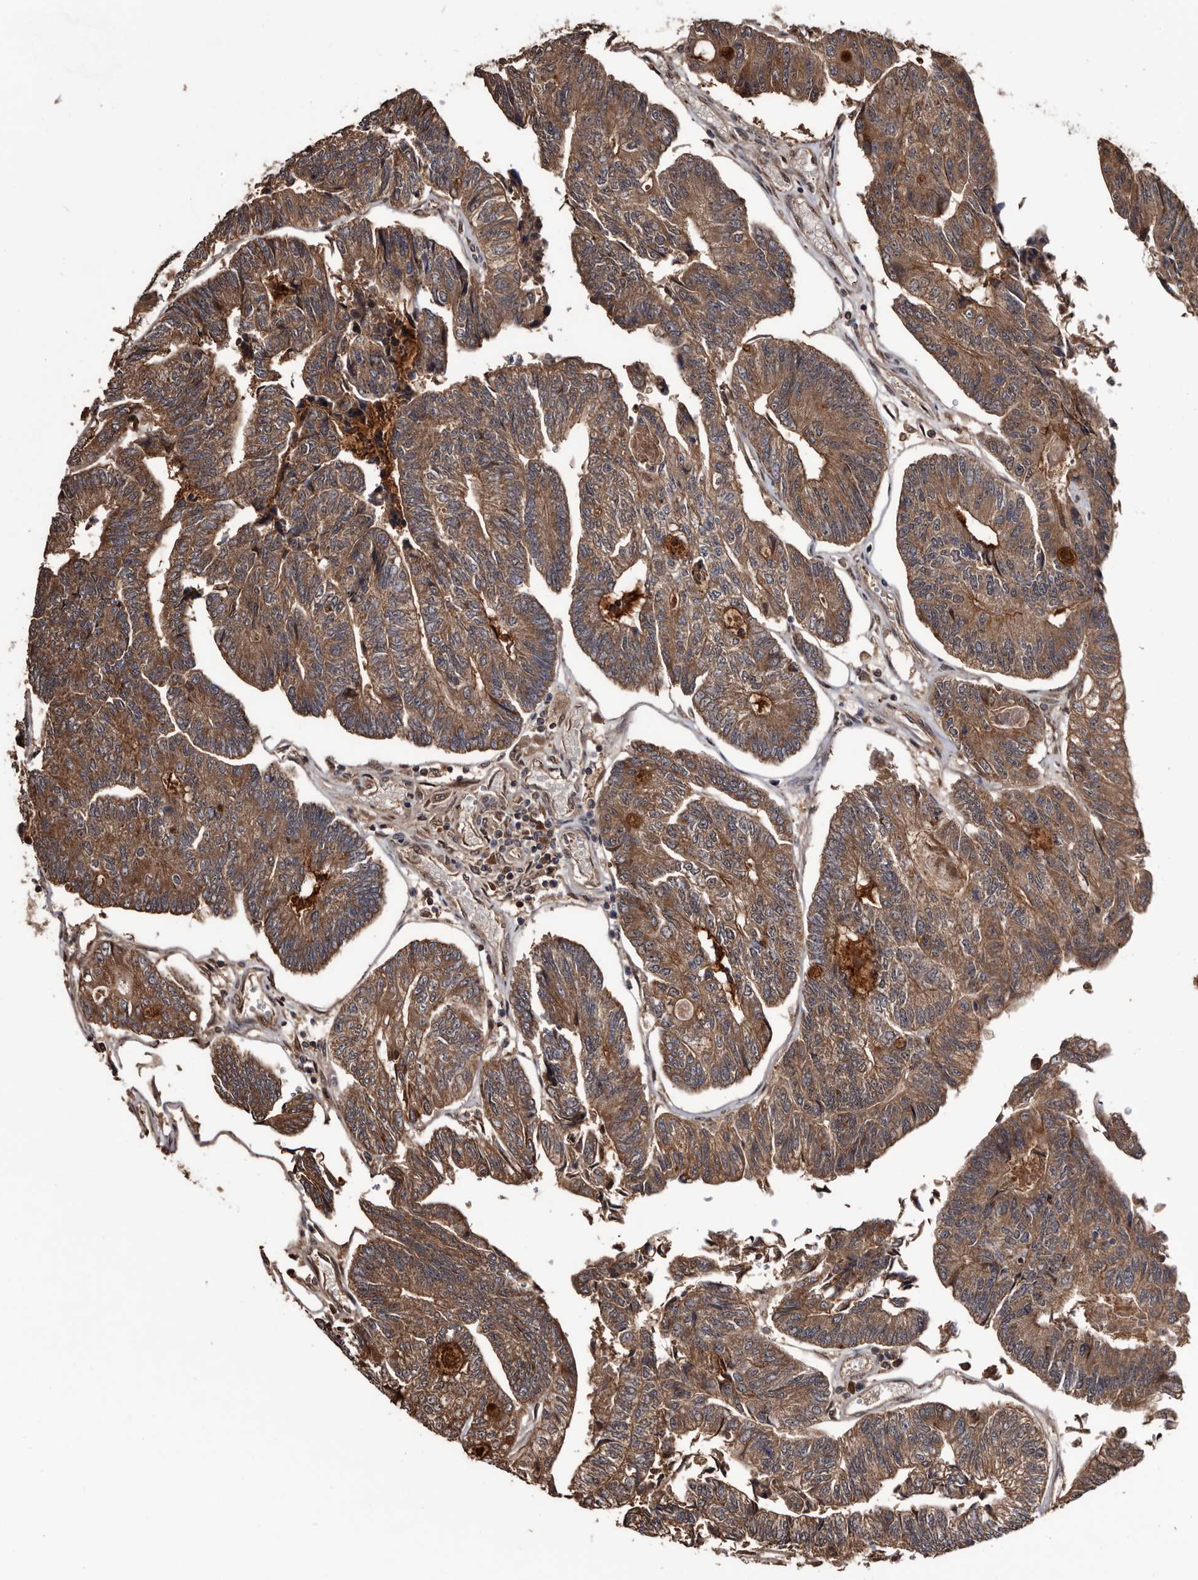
{"staining": {"intensity": "moderate", "quantity": ">75%", "location": "cytoplasmic/membranous"}, "tissue": "colorectal cancer", "cell_type": "Tumor cells", "image_type": "cancer", "snomed": [{"axis": "morphology", "description": "Adenocarcinoma, NOS"}, {"axis": "topography", "description": "Colon"}], "caption": "Immunohistochemical staining of colorectal adenocarcinoma shows medium levels of moderate cytoplasmic/membranous protein positivity in approximately >75% of tumor cells.", "gene": "TTI2", "patient": {"sex": "female", "age": 67}}